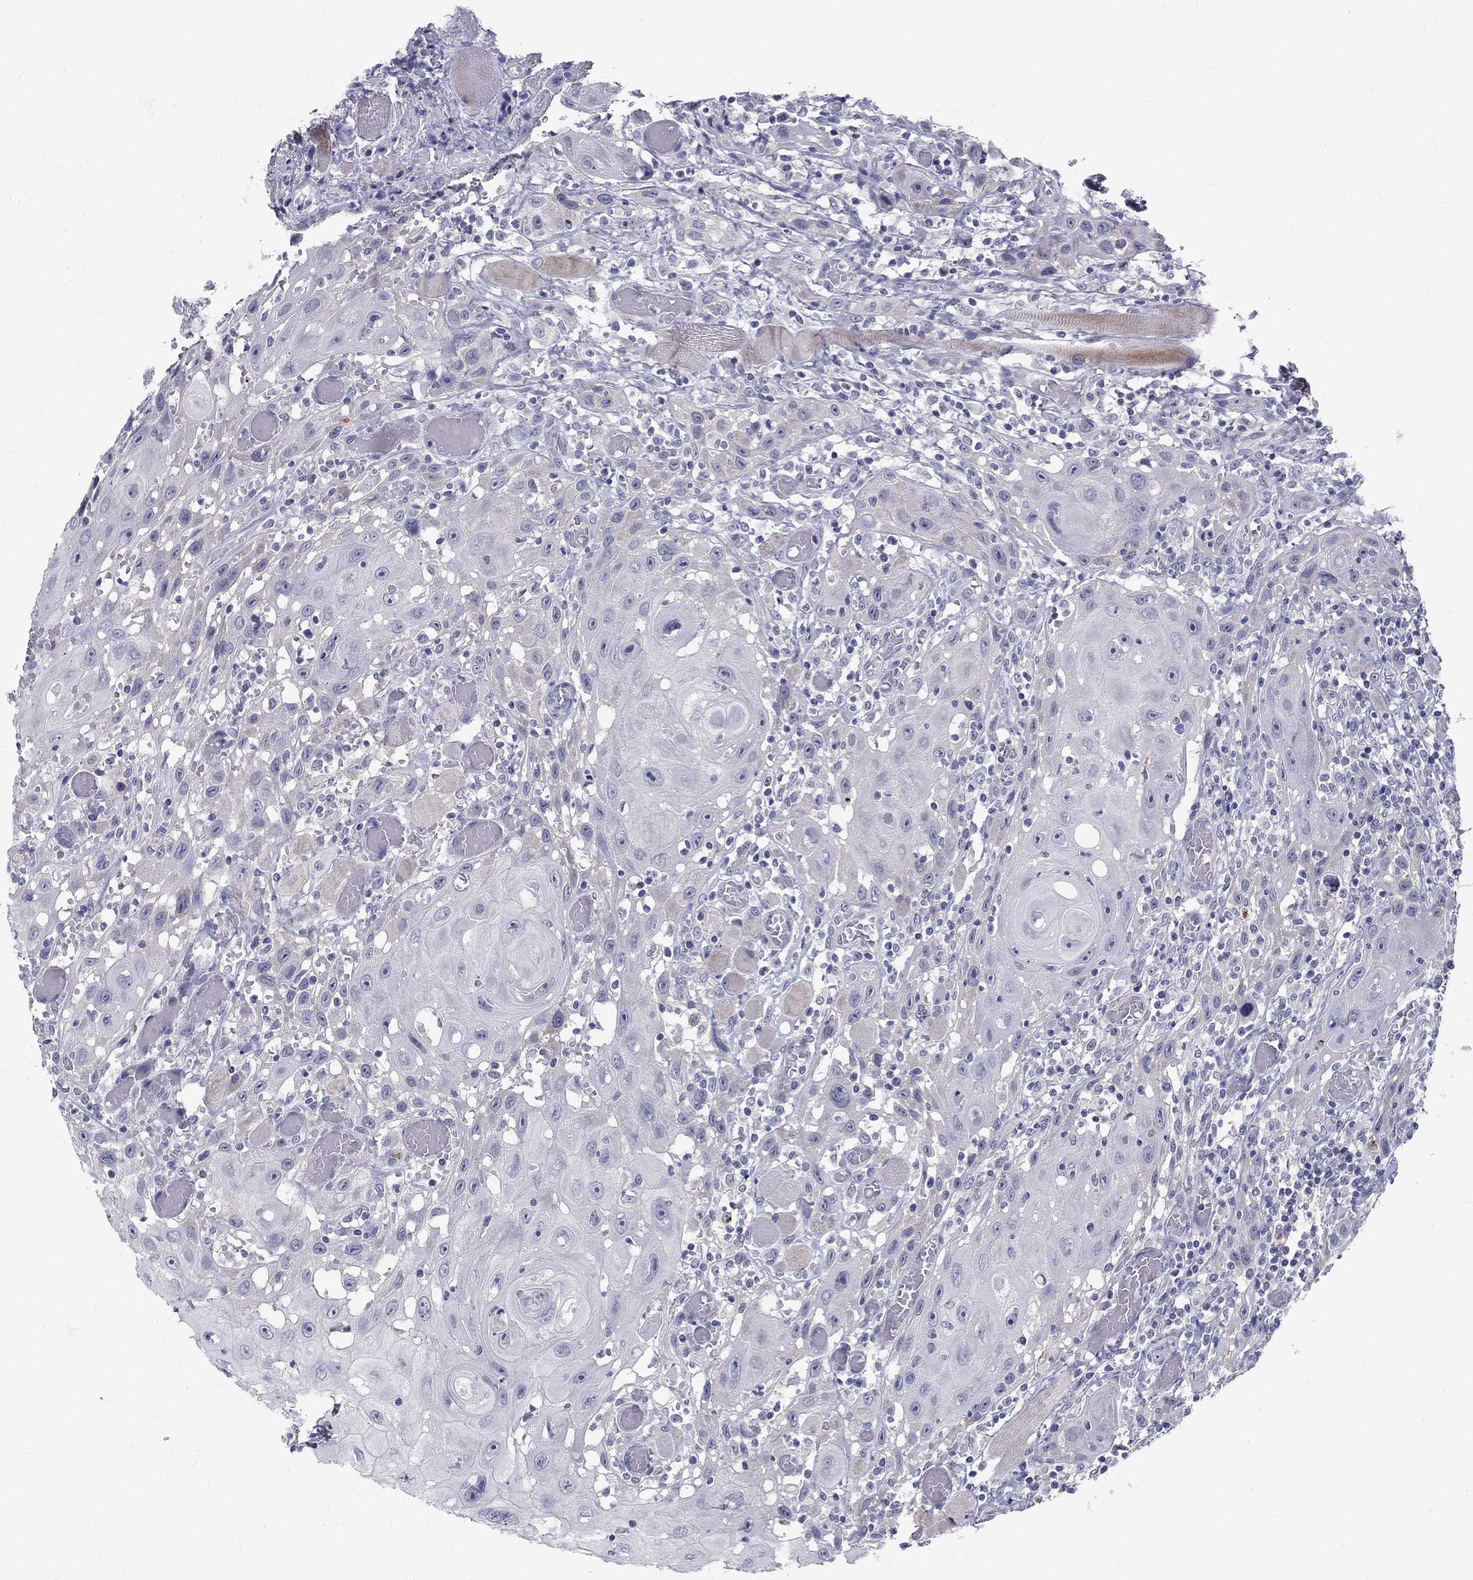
{"staining": {"intensity": "negative", "quantity": "none", "location": "none"}, "tissue": "head and neck cancer", "cell_type": "Tumor cells", "image_type": "cancer", "snomed": [{"axis": "morphology", "description": "Normal tissue, NOS"}, {"axis": "morphology", "description": "Squamous cell carcinoma, NOS"}, {"axis": "topography", "description": "Oral tissue"}, {"axis": "topography", "description": "Head-Neck"}], "caption": "Immunohistochemistry of human head and neck cancer shows no staining in tumor cells.", "gene": "TP53TG5", "patient": {"sex": "male", "age": 71}}